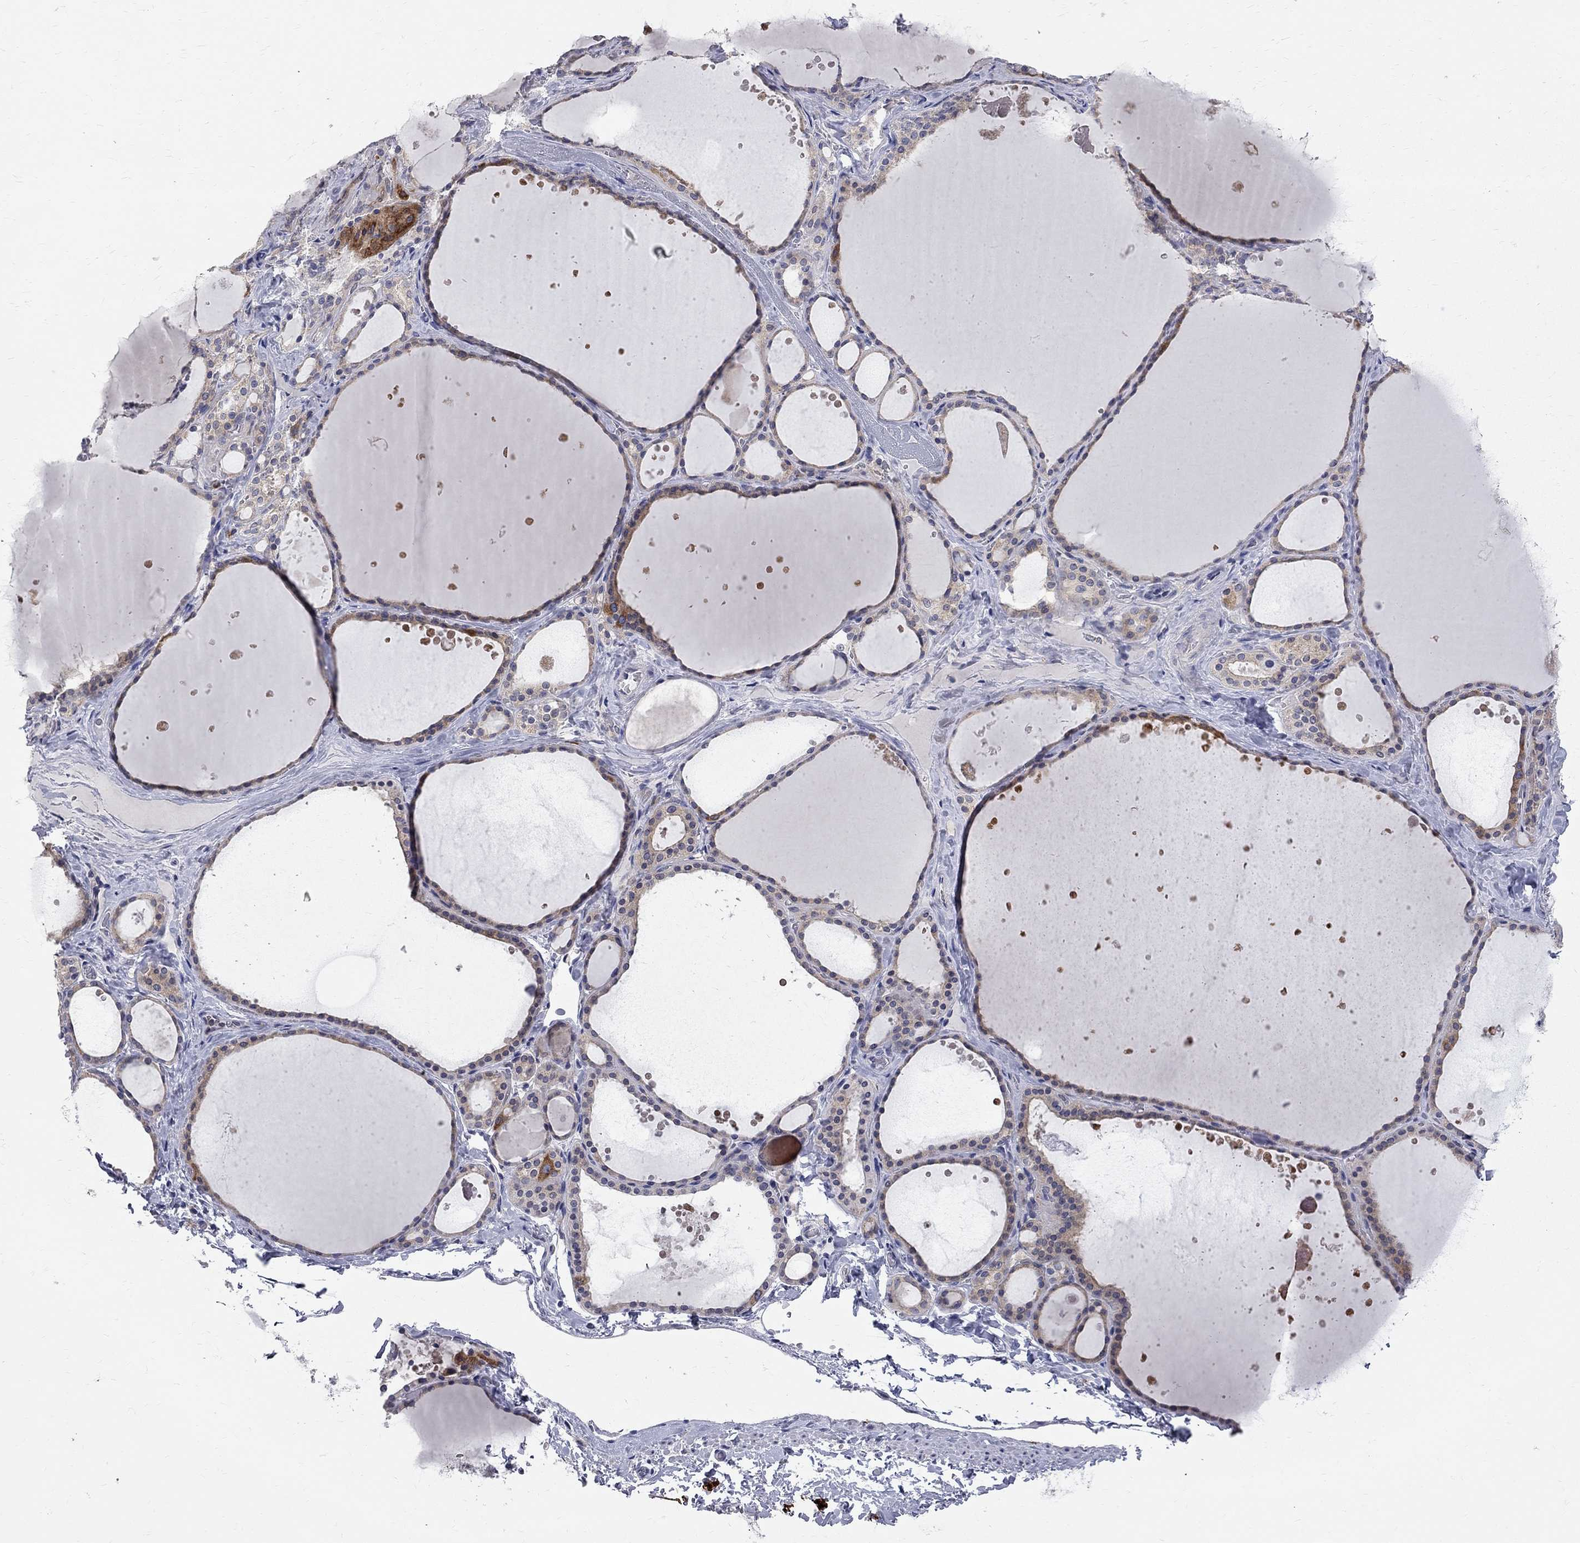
{"staining": {"intensity": "moderate", "quantity": "<25%", "location": "cytoplasmic/membranous"}, "tissue": "thyroid gland", "cell_type": "Glandular cells", "image_type": "normal", "snomed": [{"axis": "morphology", "description": "Normal tissue, NOS"}, {"axis": "topography", "description": "Thyroid gland"}], "caption": "About <25% of glandular cells in benign human thyroid gland show moderate cytoplasmic/membranous protein positivity as visualized by brown immunohistochemical staining.", "gene": "ACSL1", "patient": {"sex": "male", "age": 63}}